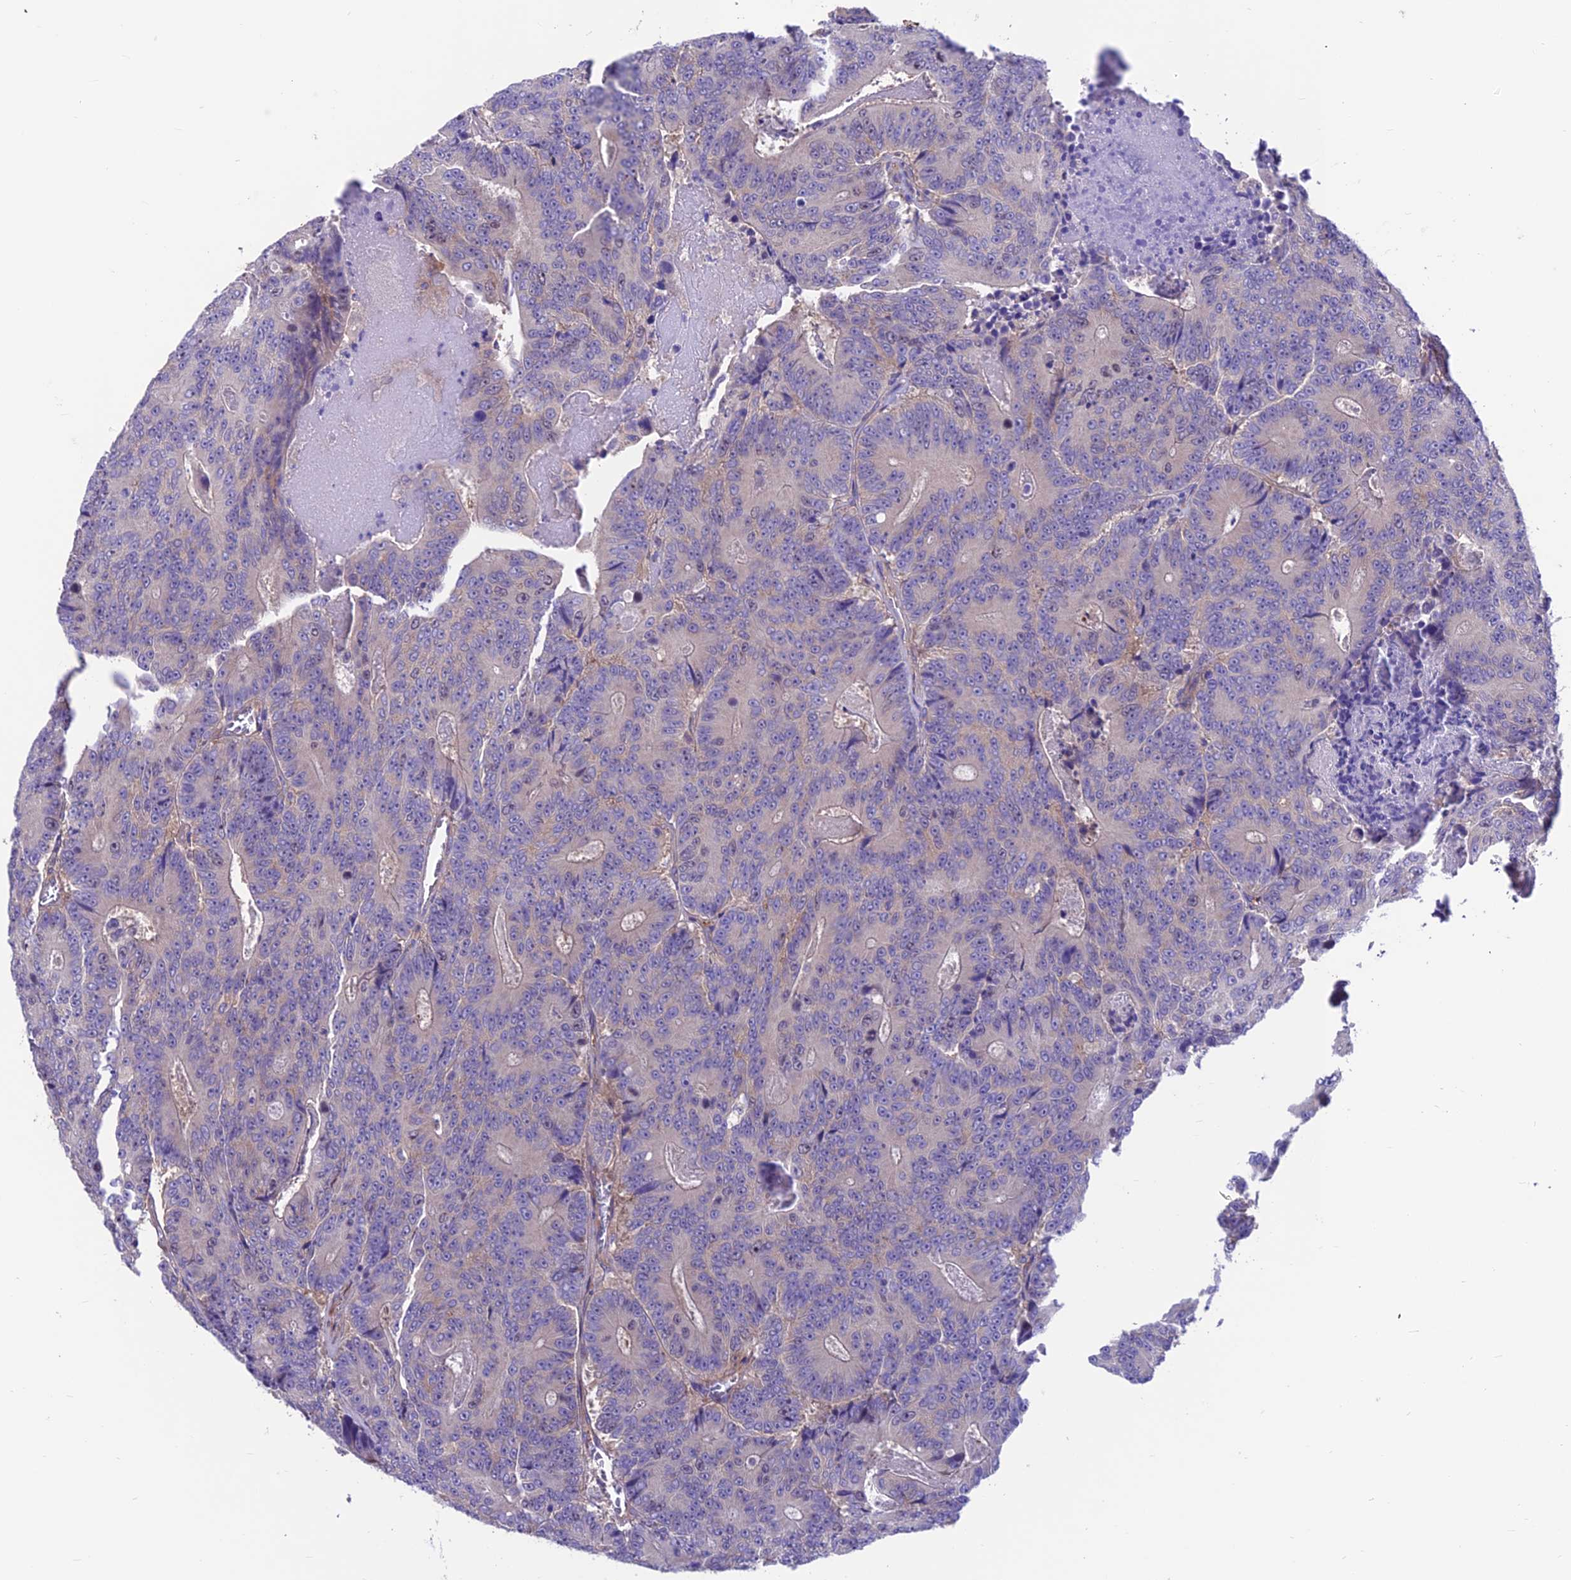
{"staining": {"intensity": "negative", "quantity": "none", "location": "none"}, "tissue": "colorectal cancer", "cell_type": "Tumor cells", "image_type": "cancer", "snomed": [{"axis": "morphology", "description": "Adenocarcinoma, NOS"}, {"axis": "topography", "description": "Colon"}], "caption": "DAB immunohistochemical staining of colorectal cancer (adenocarcinoma) demonstrates no significant positivity in tumor cells. The staining was performed using DAB to visualize the protein expression in brown, while the nuclei were stained in blue with hematoxylin (Magnification: 20x).", "gene": "VPS16", "patient": {"sex": "male", "age": 83}}